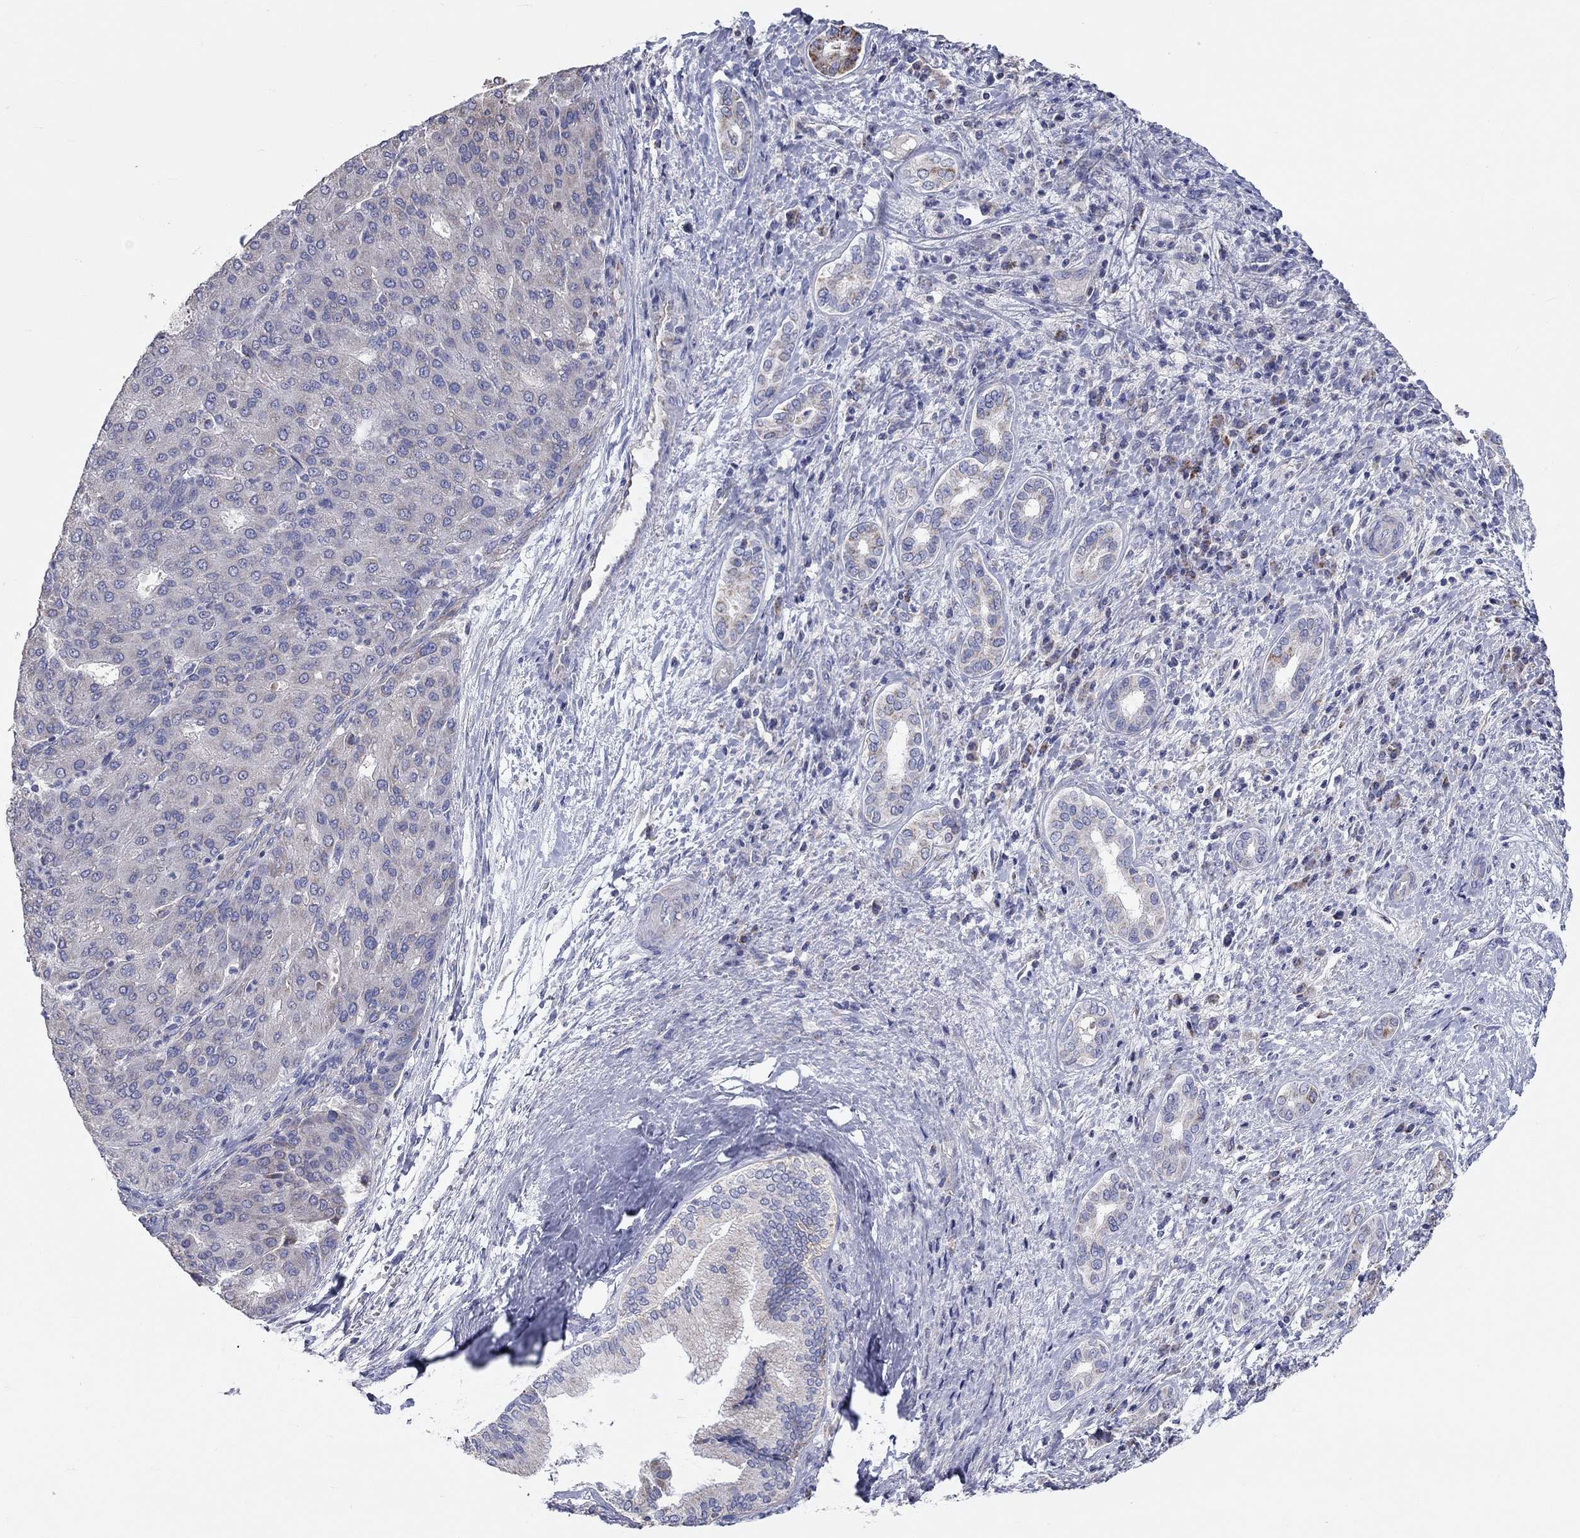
{"staining": {"intensity": "negative", "quantity": "none", "location": "none"}, "tissue": "liver cancer", "cell_type": "Tumor cells", "image_type": "cancer", "snomed": [{"axis": "morphology", "description": "Carcinoma, Hepatocellular, NOS"}, {"axis": "topography", "description": "Liver"}], "caption": "The image reveals no significant expression in tumor cells of liver cancer (hepatocellular carcinoma).", "gene": "RCAN1", "patient": {"sex": "male", "age": 65}}